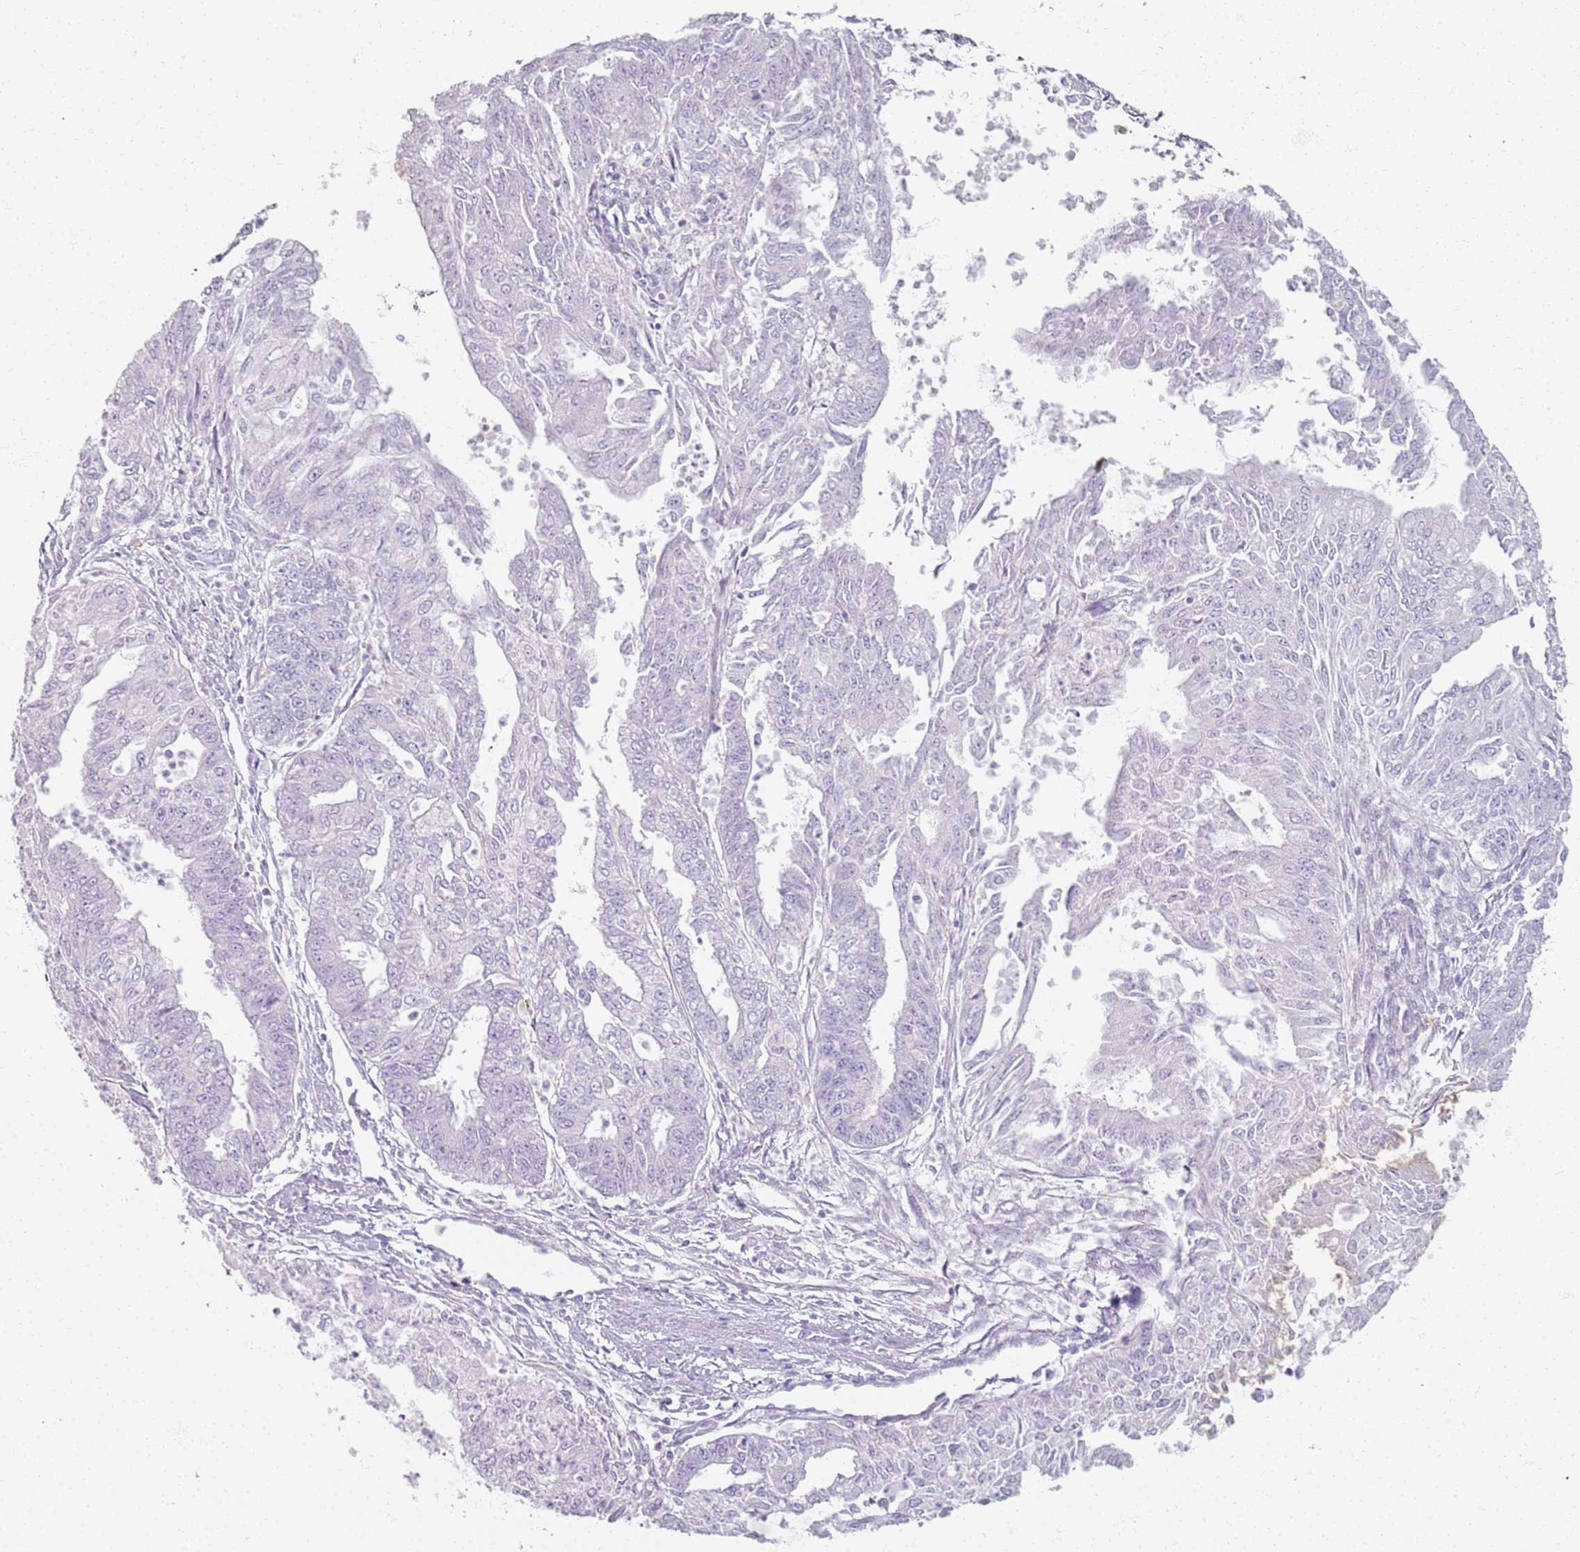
{"staining": {"intensity": "negative", "quantity": "none", "location": "none"}, "tissue": "endometrial cancer", "cell_type": "Tumor cells", "image_type": "cancer", "snomed": [{"axis": "morphology", "description": "Adenocarcinoma, NOS"}, {"axis": "topography", "description": "Endometrium"}], "caption": "There is no significant staining in tumor cells of endometrial adenocarcinoma. (DAB immunohistochemistry, high magnification).", "gene": "CD40LG", "patient": {"sex": "female", "age": 73}}